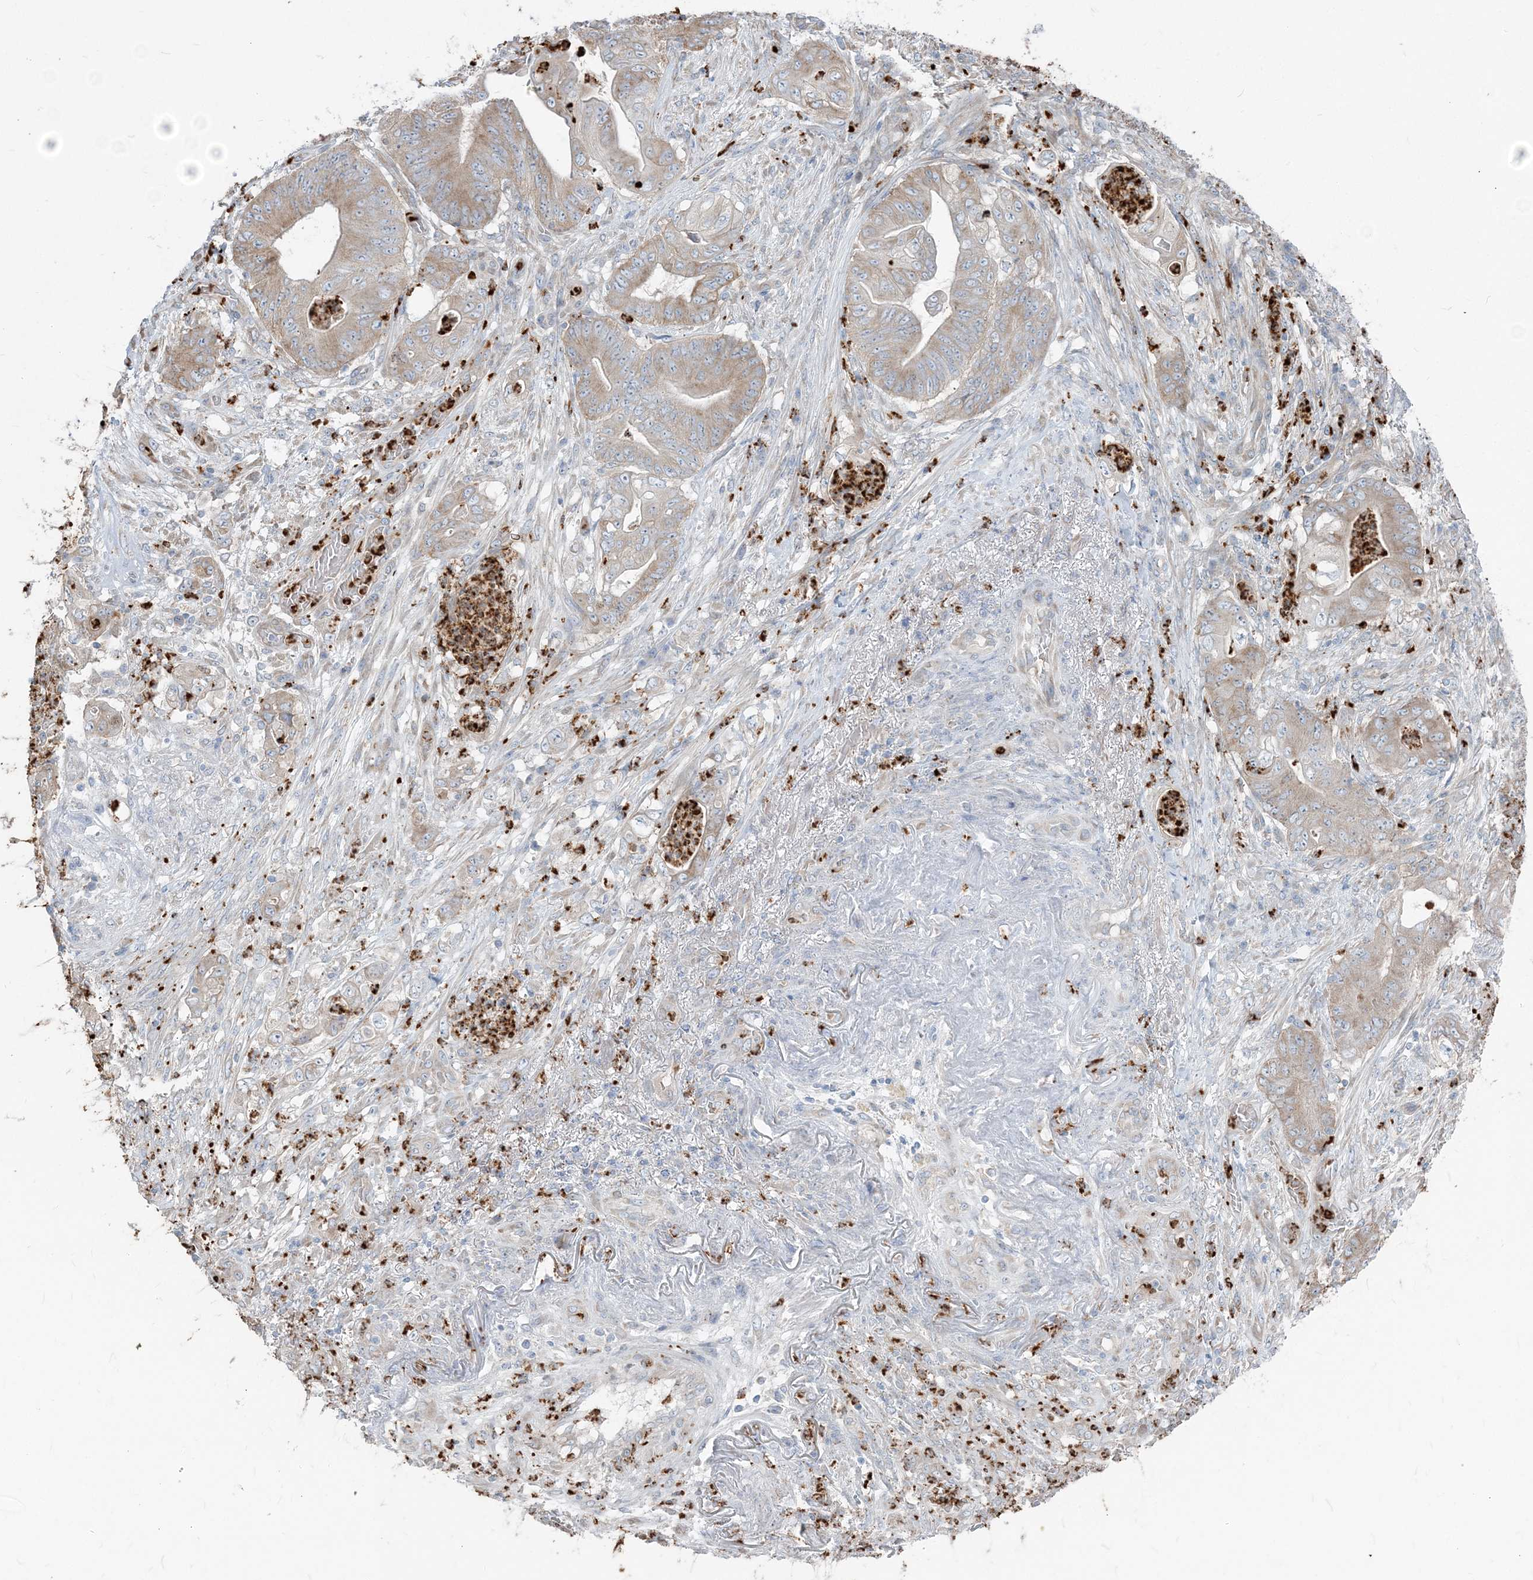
{"staining": {"intensity": "weak", "quantity": ">75%", "location": "cytoplasmic/membranous"}, "tissue": "stomach cancer", "cell_type": "Tumor cells", "image_type": "cancer", "snomed": [{"axis": "morphology", "description": "Adenocarcinoma, NOS"}, {"axis": "topography", "description": "Stomach"}], "caption": "Immunohistochemistry staining of stomach cancer (adenocarcinoma), which exhibits low levels of weak cytoplasmic/membranous expression in approximately >75% of tumor cells indicating weak cytoplasmic/membranous protein staining. The staining was performed using DAB (brown) for protein detection and nuclei were counterstained in hematoxylin (blue).", "gene": "CCNJ", "patient": {"sex": "female", "age": 73}}